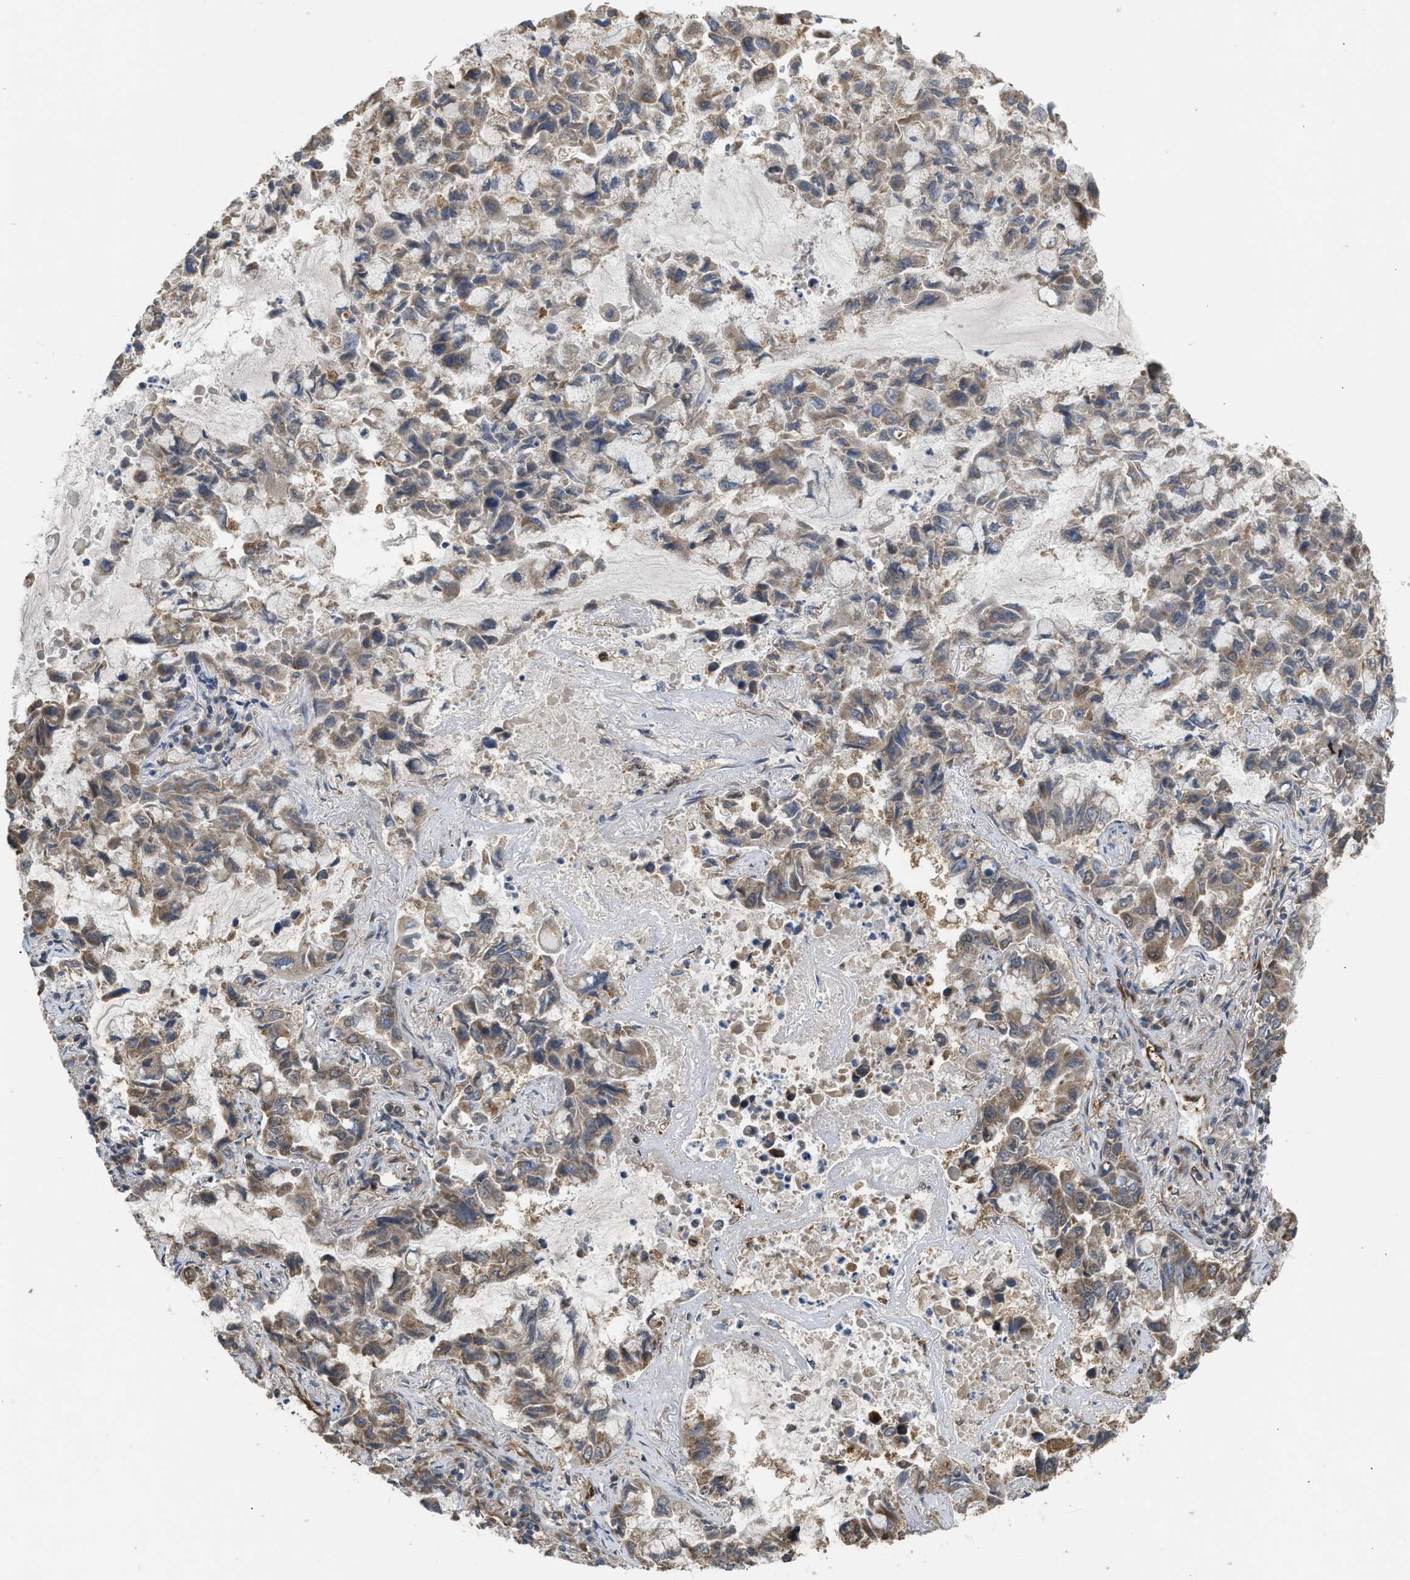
{"staining": {"intensity": "weak", "quantity": "<25%", "location": "cytoplasmic/membranous"}, "tissue": "lung cancer", "cell_type": "Tumor cells", "image_type": "cancer", "snomed": [{"axis": "morphology", "description": "Adenocarcinoma, NOS"}, {"axis": "topography", "description": "Lung"}], "caption": "Tumor cells show no significant expression in lung adenocarcinoma.", "gene": "BAG3", "patient": {"sex": "male", "age": 64}}